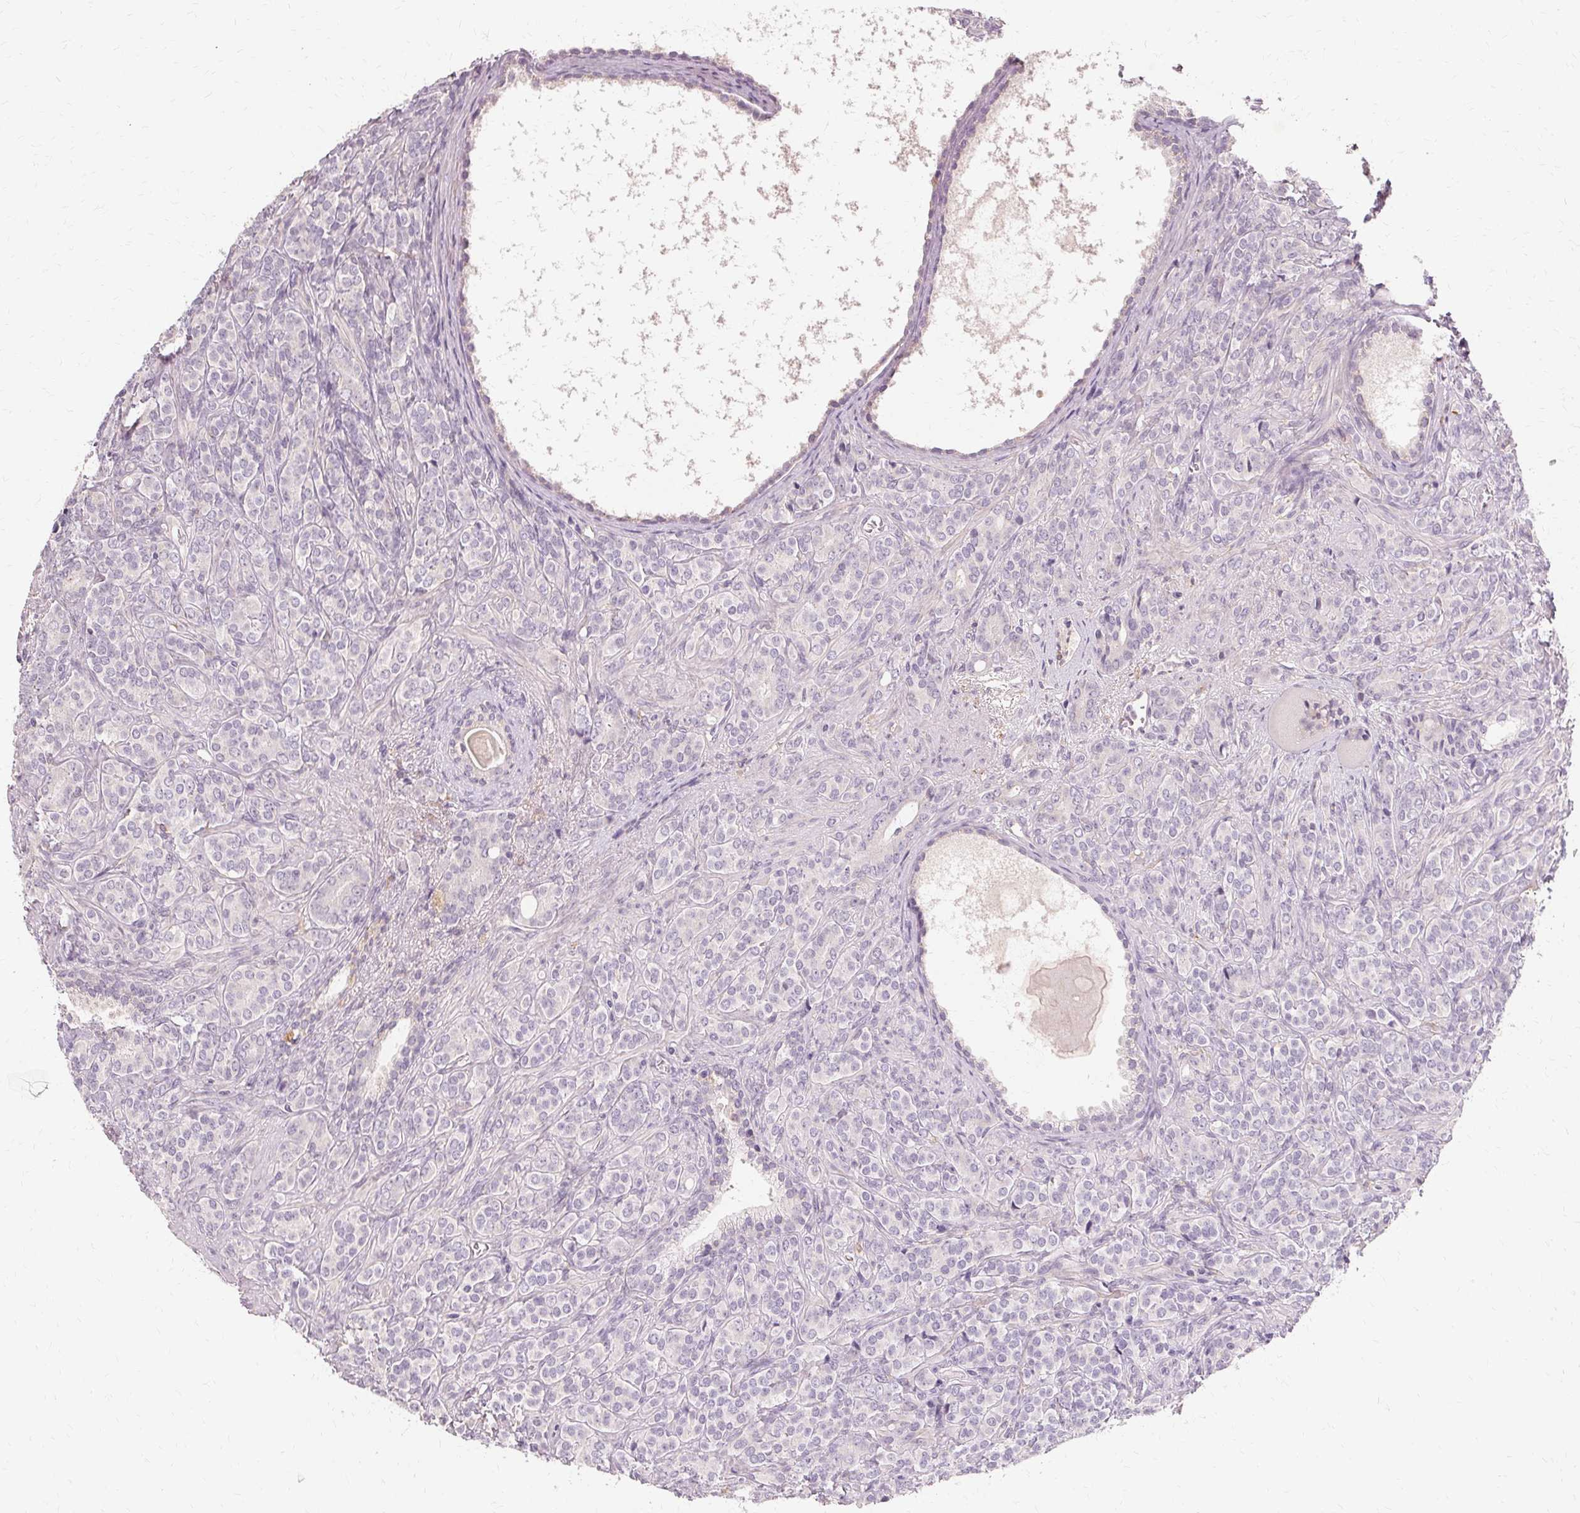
{"staining": {"intensity": "negative", "quantity": "none", "location": "none"}, "tissue": "prostate cancer", "cell_type": "Tumor cells", "image_type": "cancer", "snomed": [{"axis": "morphology", "description": "Adenocarcinoma, High grade"}, {"axis": "topography", "description": "Prostate"}], "caption": "Tumor cells are negative for brown protein staining in prostate cancer. (Immunohistochemistry (ihc), brightfield microscopy, high magnification).", "gene": "IFNGR1", "patient": {"sex": "male", "age": 84}}